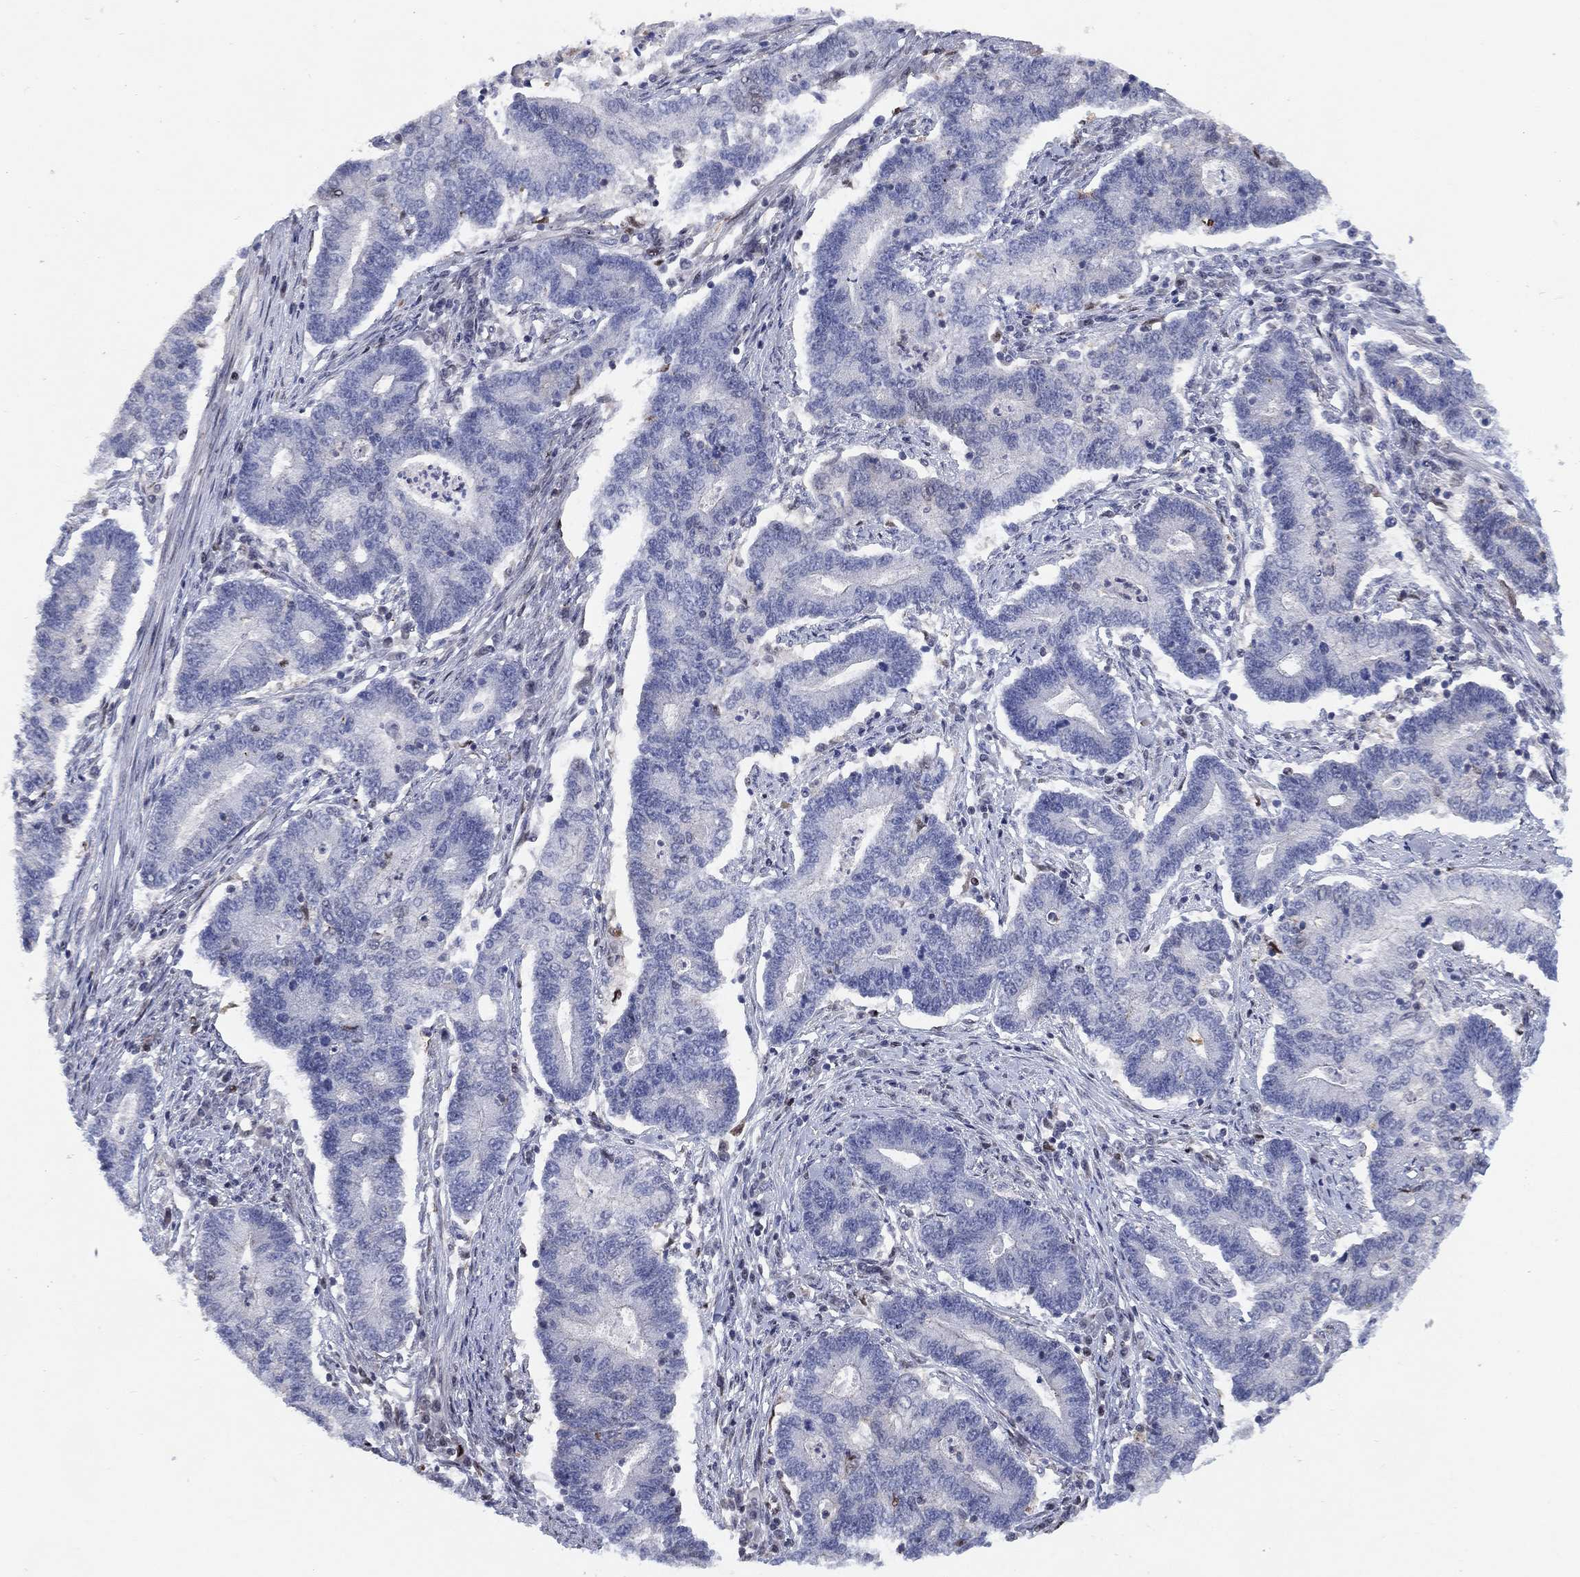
{"staining": {"intensity": "negative", "quantity": "none", "location": "none"}, "tissue": "endometrial cancer", "cell_type": "Tumor cells", "image_type": "cancer", "snomed": [{"axis": "morphology", "description": "Adenocarcinoma, NOS"}, {"axis": "topography", "description": "Uterus"}, {"axis": "topography", "description": "Endometrium"}], "caption": "Tumor cells are negative for protein expression in human endometrial cancer.", "gene": "SLC4A4", "patient": {"sex": "female", "age": 54}}